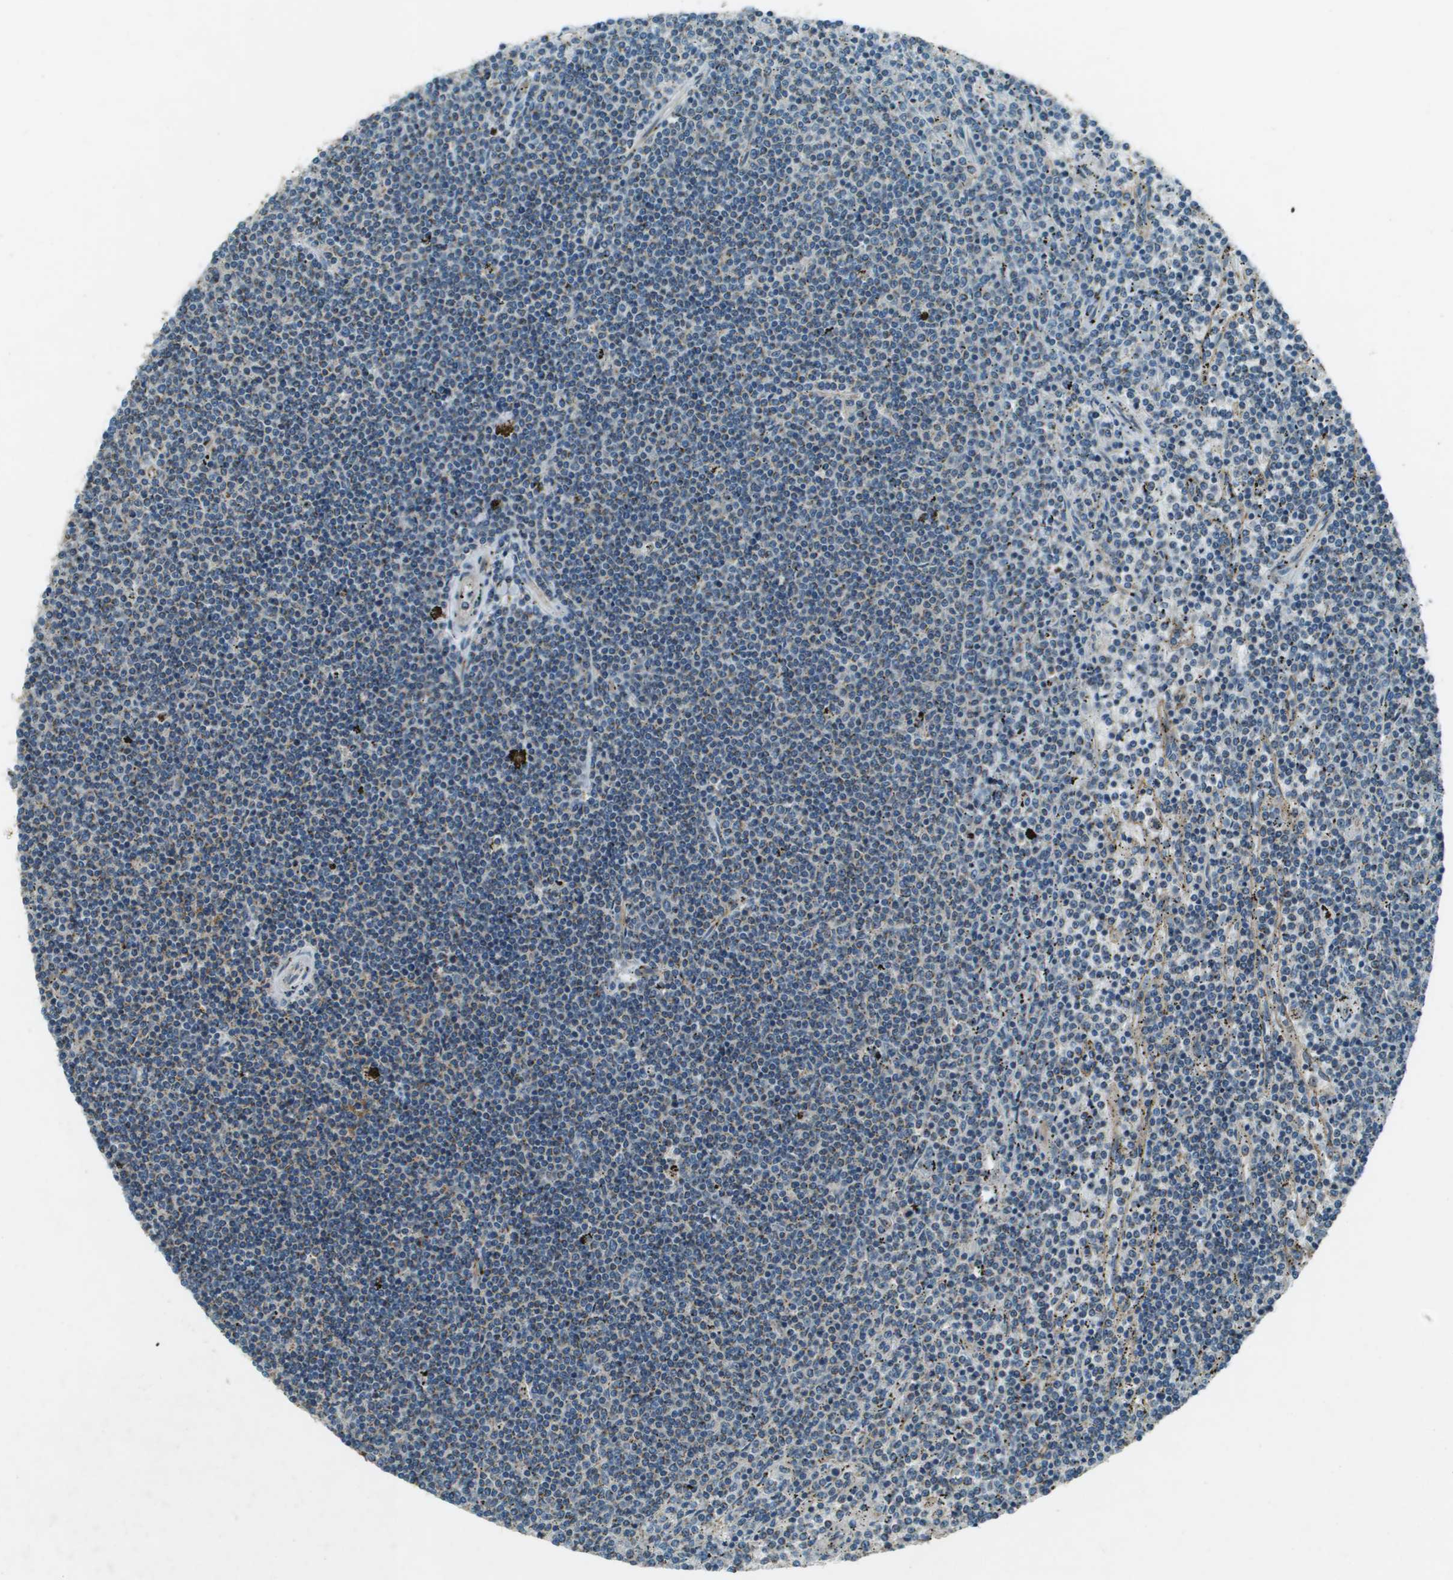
{"staining": {"intensity": "weak", "quantity": "25%-75%", "location": "cytoplasmic/membranous"}, "tissue": "lymphoma", "cell_type": "Tumor cells", "image_type": "cancer", "snomed": [{"axis": "morphology", "description": "Malignant lymphoma, non-Hodgkin's type, Low grade"}, {"axis": "topography", "description": "Spleen"}], "caption": "The immunohistochemical stain highlights weak cytoplasmic/membranous positivity in tumor cells of low-grade malignant lymphoma, non-Hodgkin's type tissue. The staining was performed using DAB (3,3'-diaminobenzidine), with brown indicating positive protein expression. Nuclei are stained blue with hematoxylin.", "gene": "MIGA1", "patient": {"sex": "female", "age": 50}}